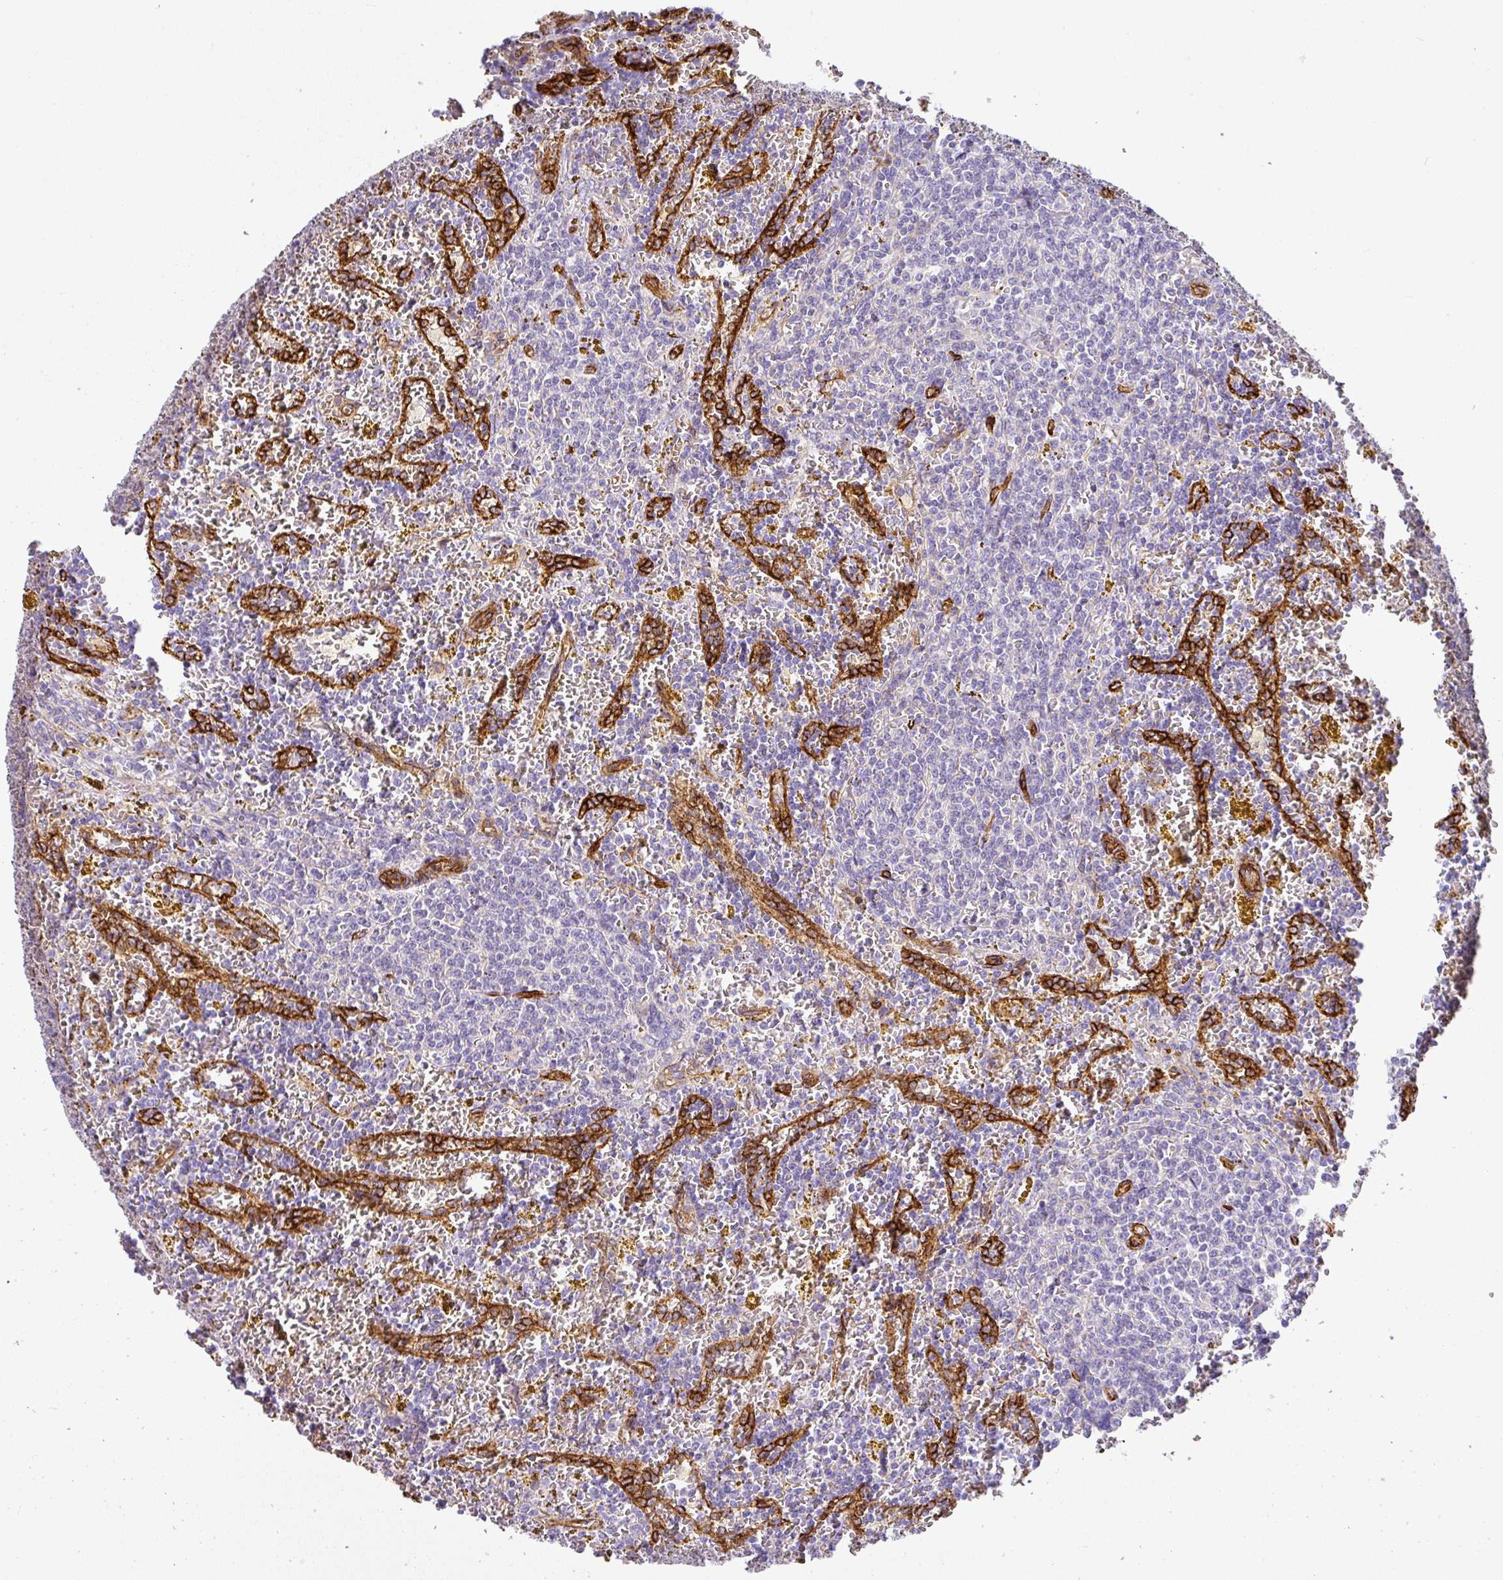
{"staining": {"intensity": "negative", "quantity": "none", "location": "none"}, "tissue": "lymphoma", "cell_type": "Tumor cells", "image_type": "cancer", "snomed": [{"axis": "morphology", "description": "Malignant lymphoma, non-Hodgkin's type, Low grade"}, {"axis": "topography", "description": "Spleen"}, {"axis": "topography", "description": "Lymph node"}], "caption": "The image shows no staining of tumor cells in lymphoma.", "gene": "SLC25A17", "patient": {"sex": "female", "age": 66}}